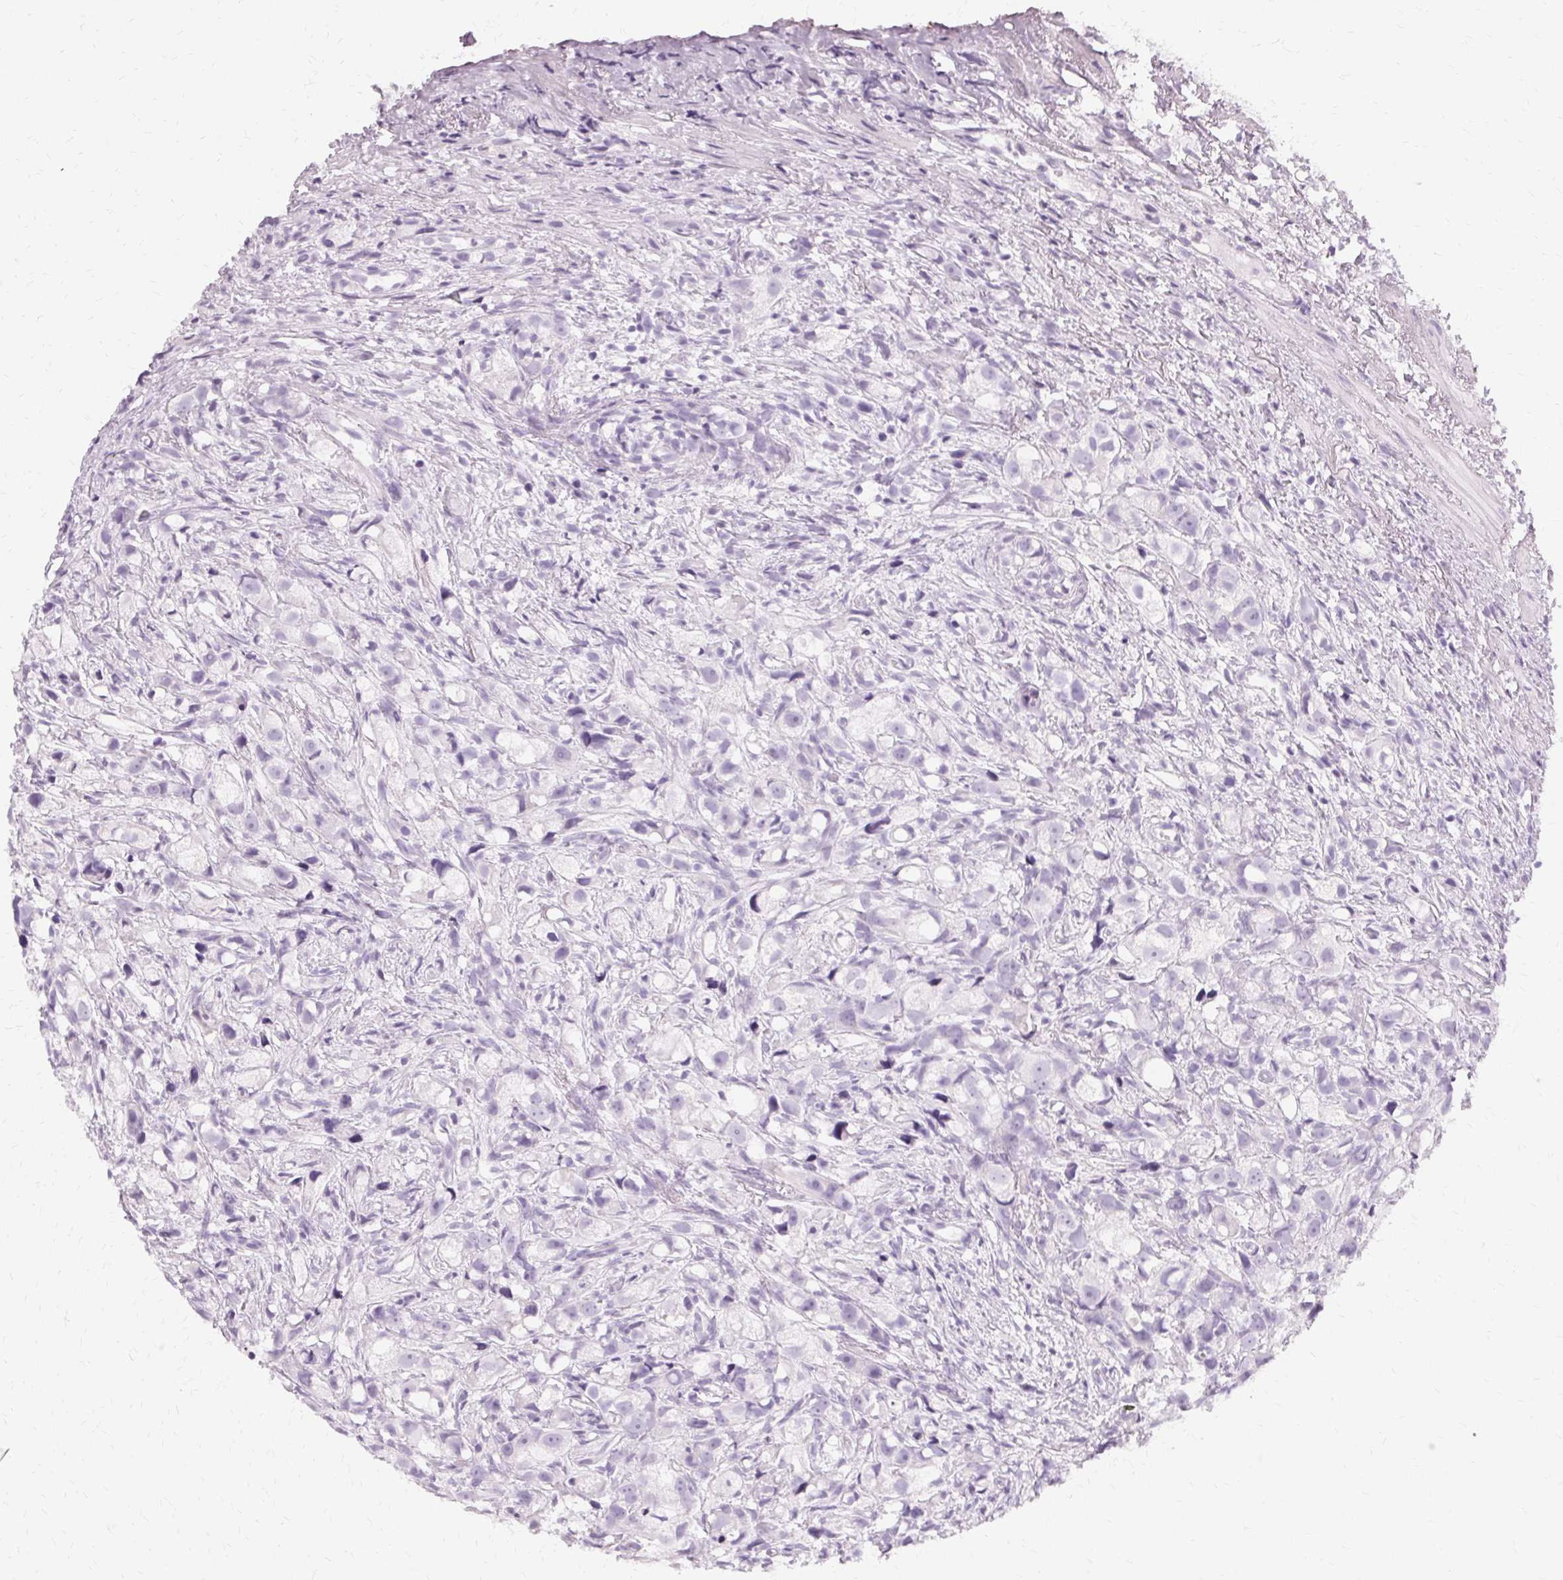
{"staining": {"intensity": "negative", "quantity": "none", "location": "none"}, "tissue": "prostate cancer", "cell_type": "Tumor cells", "image_type": "cancer", "snomed": [{"axis": "morphology", "description": "Adenocarcinoma, High grade"}, {"axis": "topography", "description": "Prostate"}], "caption": "IHC micrograph of neoplastic tissue: prostate adenocarcinoma (high-grade) stained with DAB (3,3'-diaminobenzidine) shows no significant protein positivity in tumor cells. (Brightfield microscopy of DAB (3,3'-diaminobenzidine) immunohistochemistry (IHC) at high magnification).", "gene": "KRT6C", "patient": {"sex": "male", "age": 75}}